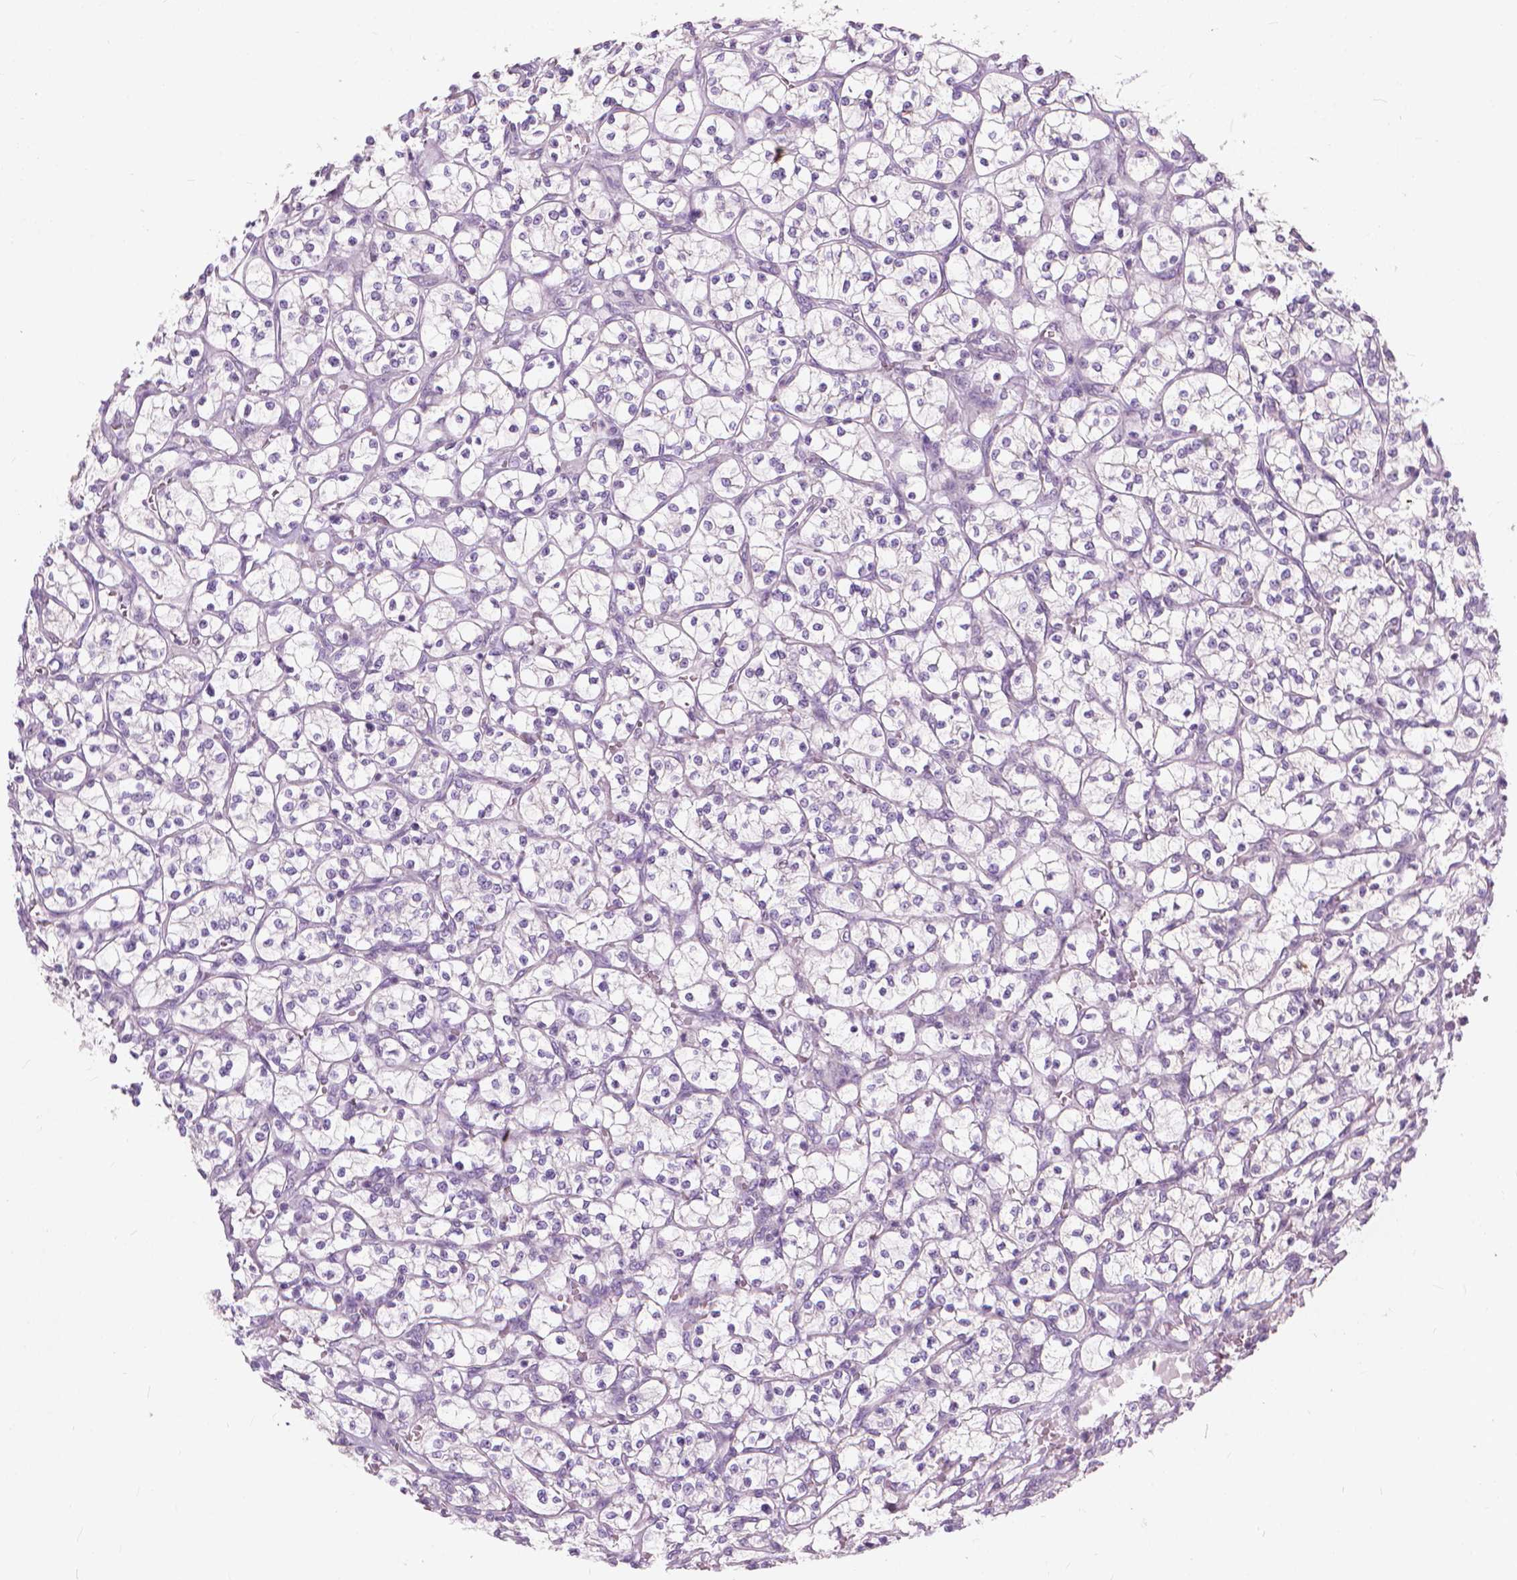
{"staining": {"intensity": "negative", "quantity": "none", "location": "none"}, "tissue": "renal cancer", "cell_type": "Tumor cells", "image_type": "cancer", "snomed": [{"axis": "morphology", "description": "Adenocarcinoma, NOS"}, {"axis": "topography", "description": "Kidney"}], "caption": "The IHC photomicrograph has no significant staining in tumor cells of adenocarcinoma (renal) tissue.", "gene": "GPRC5A", "patient": {"sex": "female", "age": 64}}